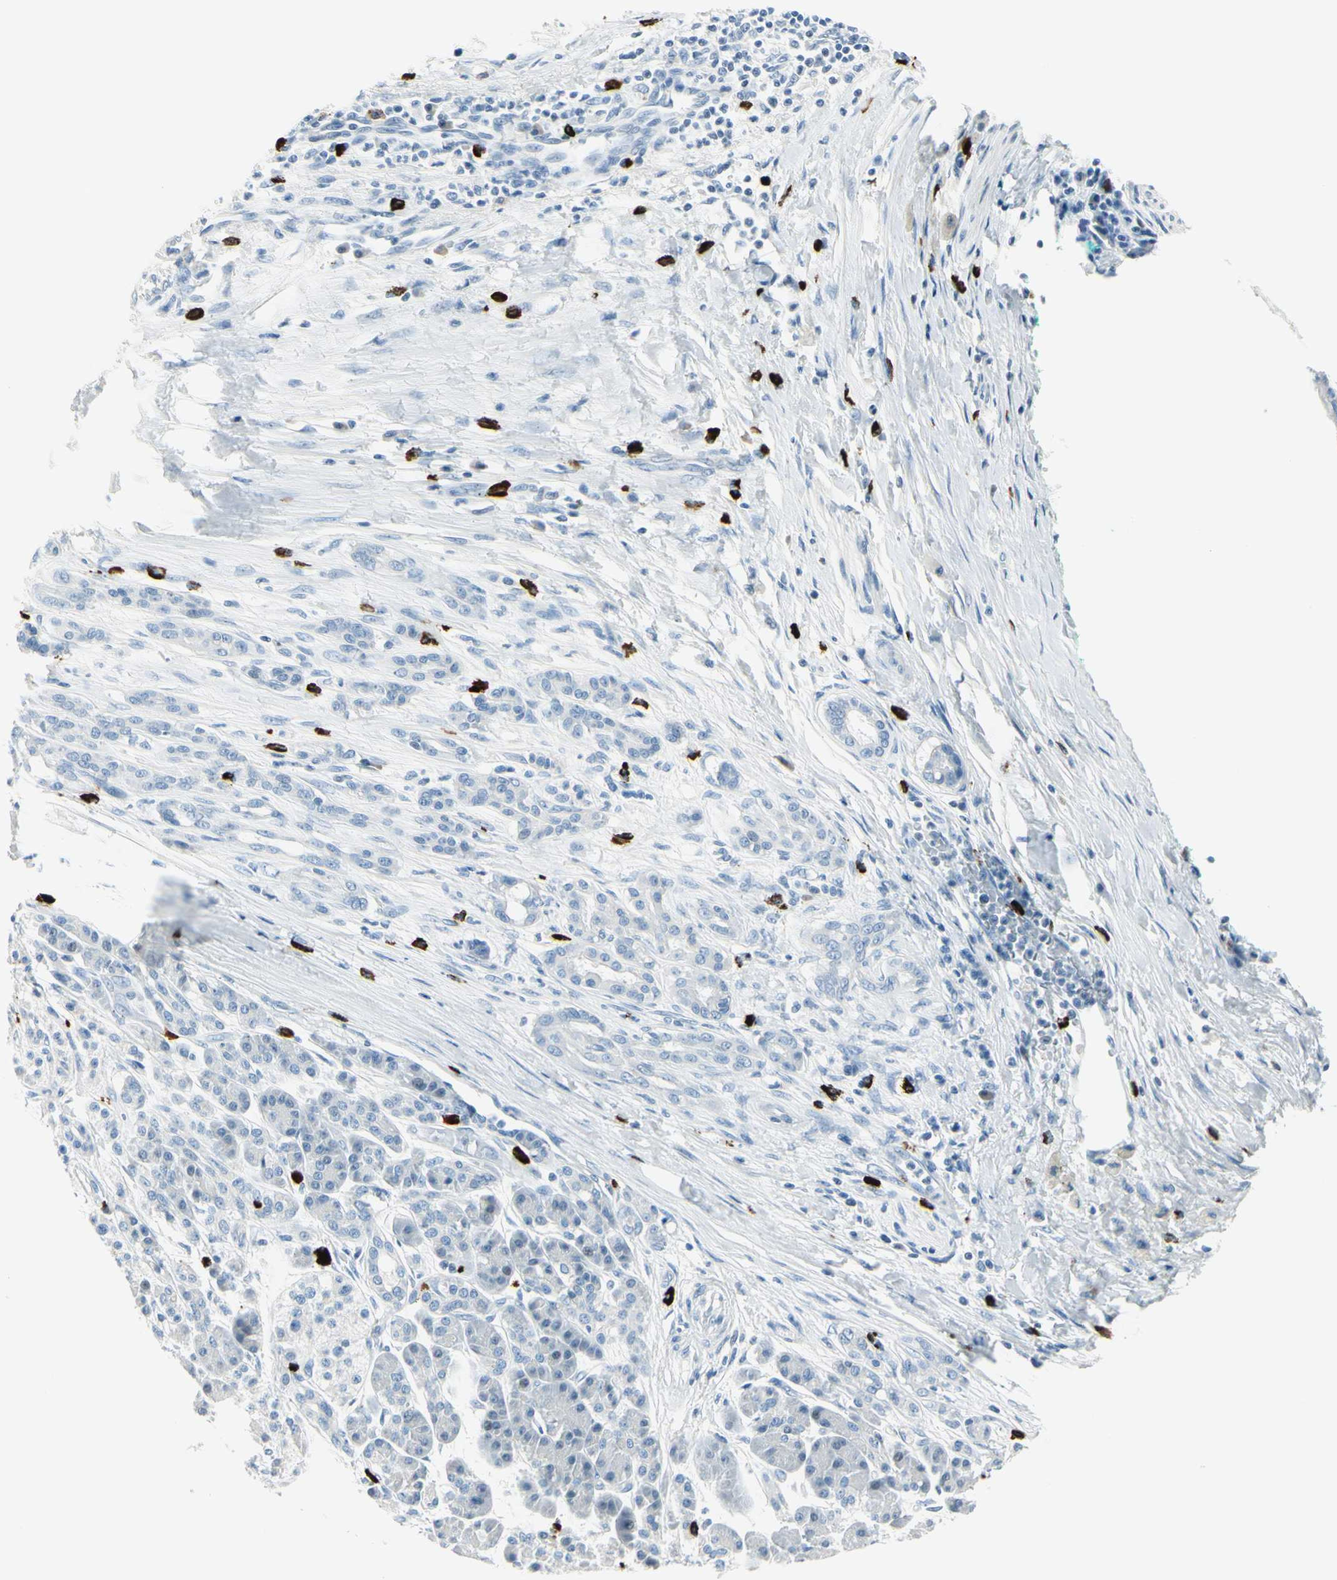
{"staining": {"intensity": "negative", "quantity": "none", "location": "none"}, "tissue": "pancreatic cancer", "cell_type": "Tumor cells", "image_type": "cancer", "snomed": [{"axis": "morphology", "description": "Adenocarcinoma, NOS"}, {"axis": "topography", "description": "Pancreas"}], "caption": "IHC micrograph of neoplastic tissue: human pancreatic cancer stained with DAB (3,3'-diaminobenzidine) exhibits no significant protein expression in tumor cells. (DAB (3,3'-diaminobenzidine) immunohistochemistry visualized using brightfield microscopy, high magnification).", "gene": "DLG4", "patient": {"sex": "male", "age": 59}}